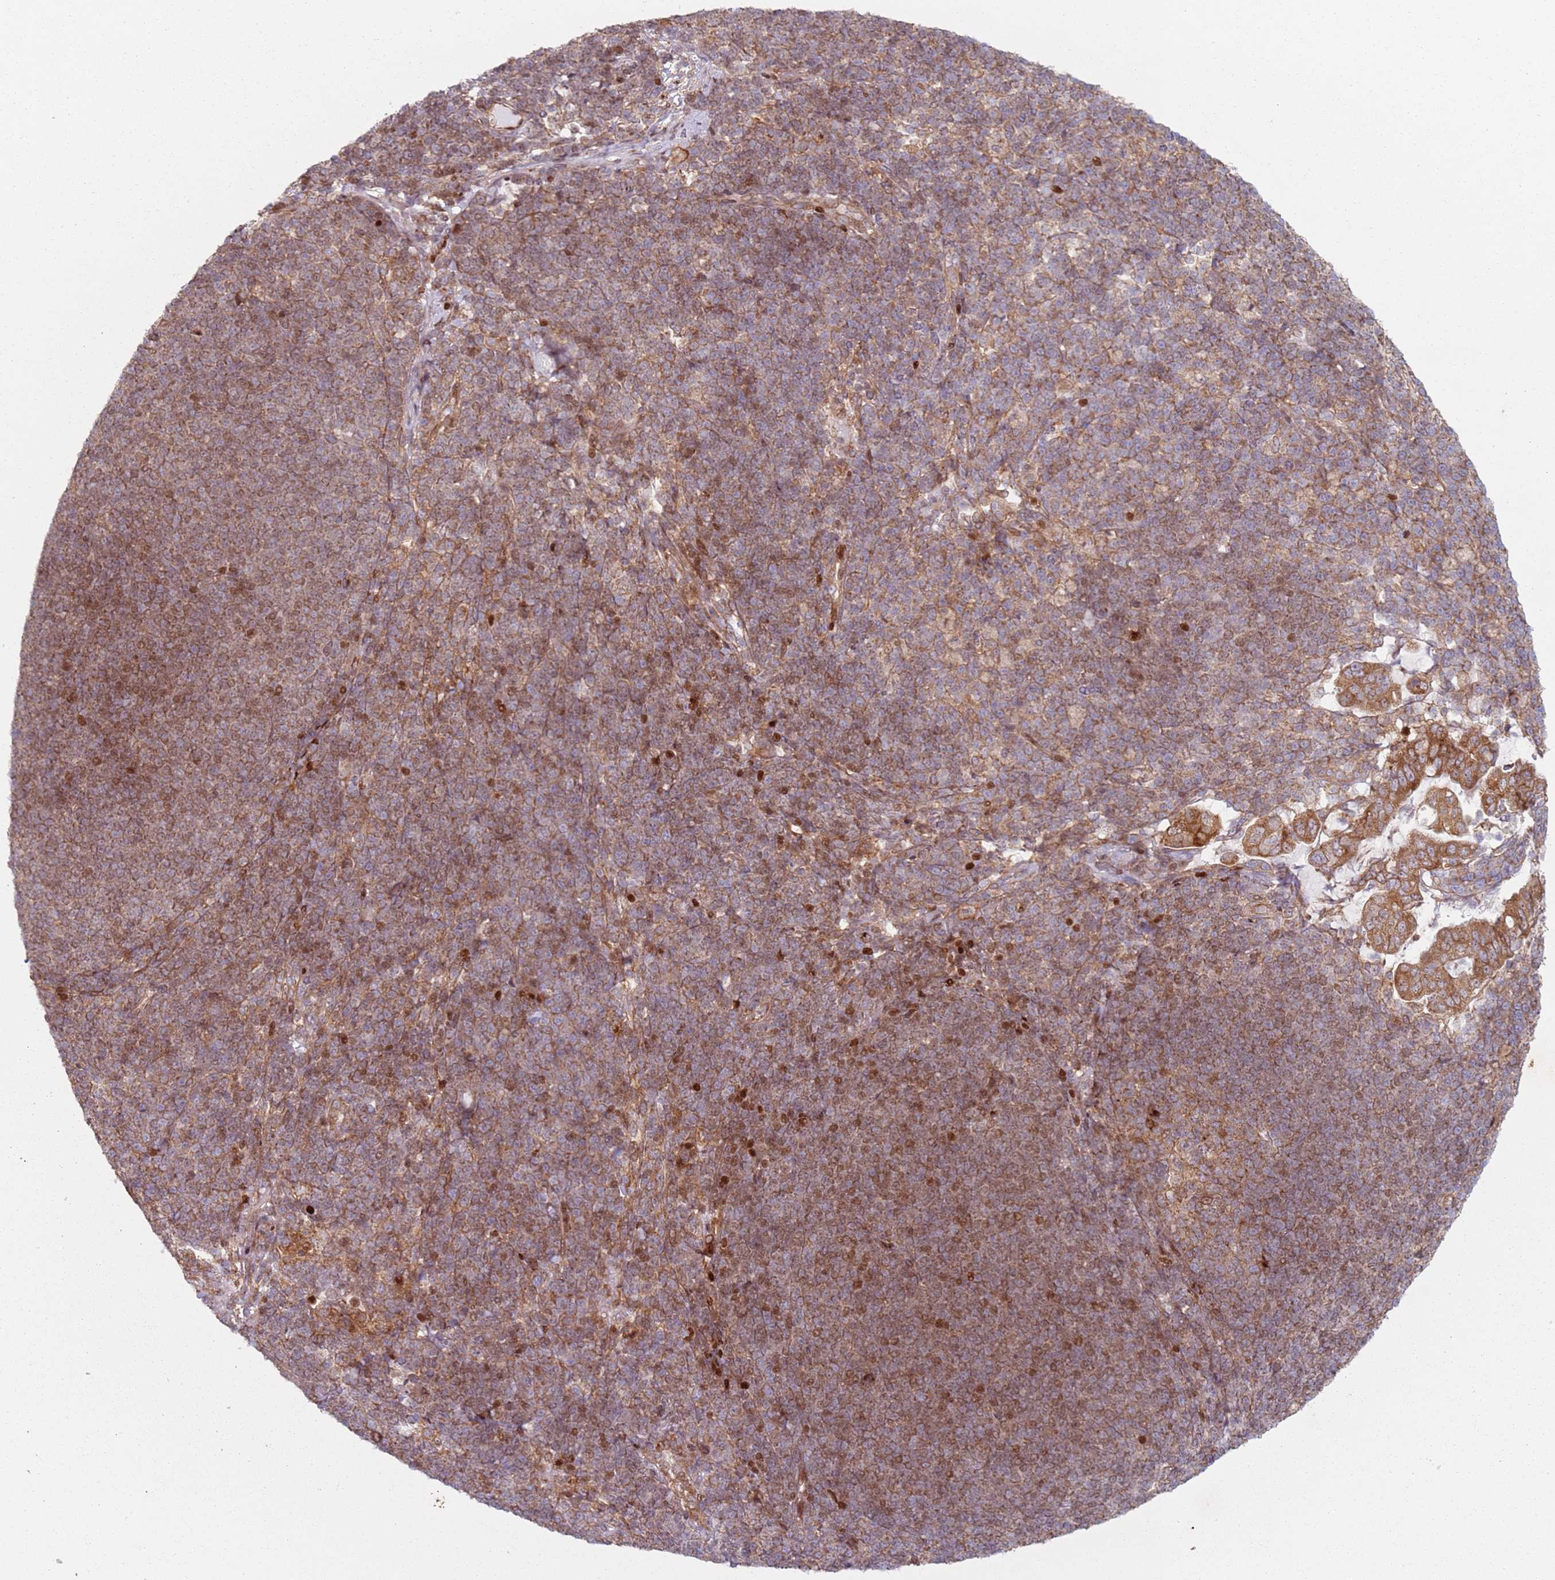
{"staining": {"intensity": "strong", "quantity": ">75%", "location": "cytoplasmic/membranous"}, "tissue": "pancreatic cancer", "cell_type": "Tumor cells", "image_type": "cancer", "snomed": [{"axis": "morphology", "description": "Normal tissue, NOS"}, {"axis": "morphology", "description": "Adenocarcinoma, NOS"}, {"axis": "topography", "description": "Lymph node"}, {"axis": "topography", "description": "Pancreas"}], "caption": "Pancreatic cancer (adenocarcinoma) was stained to show a protein in brown. There is high levels of strong cytoplasmic/membranous expression in approximately >75% of tumor cells.", "gene": "HNRNPLL", "patient": {"sex": "female", "age": 67}}